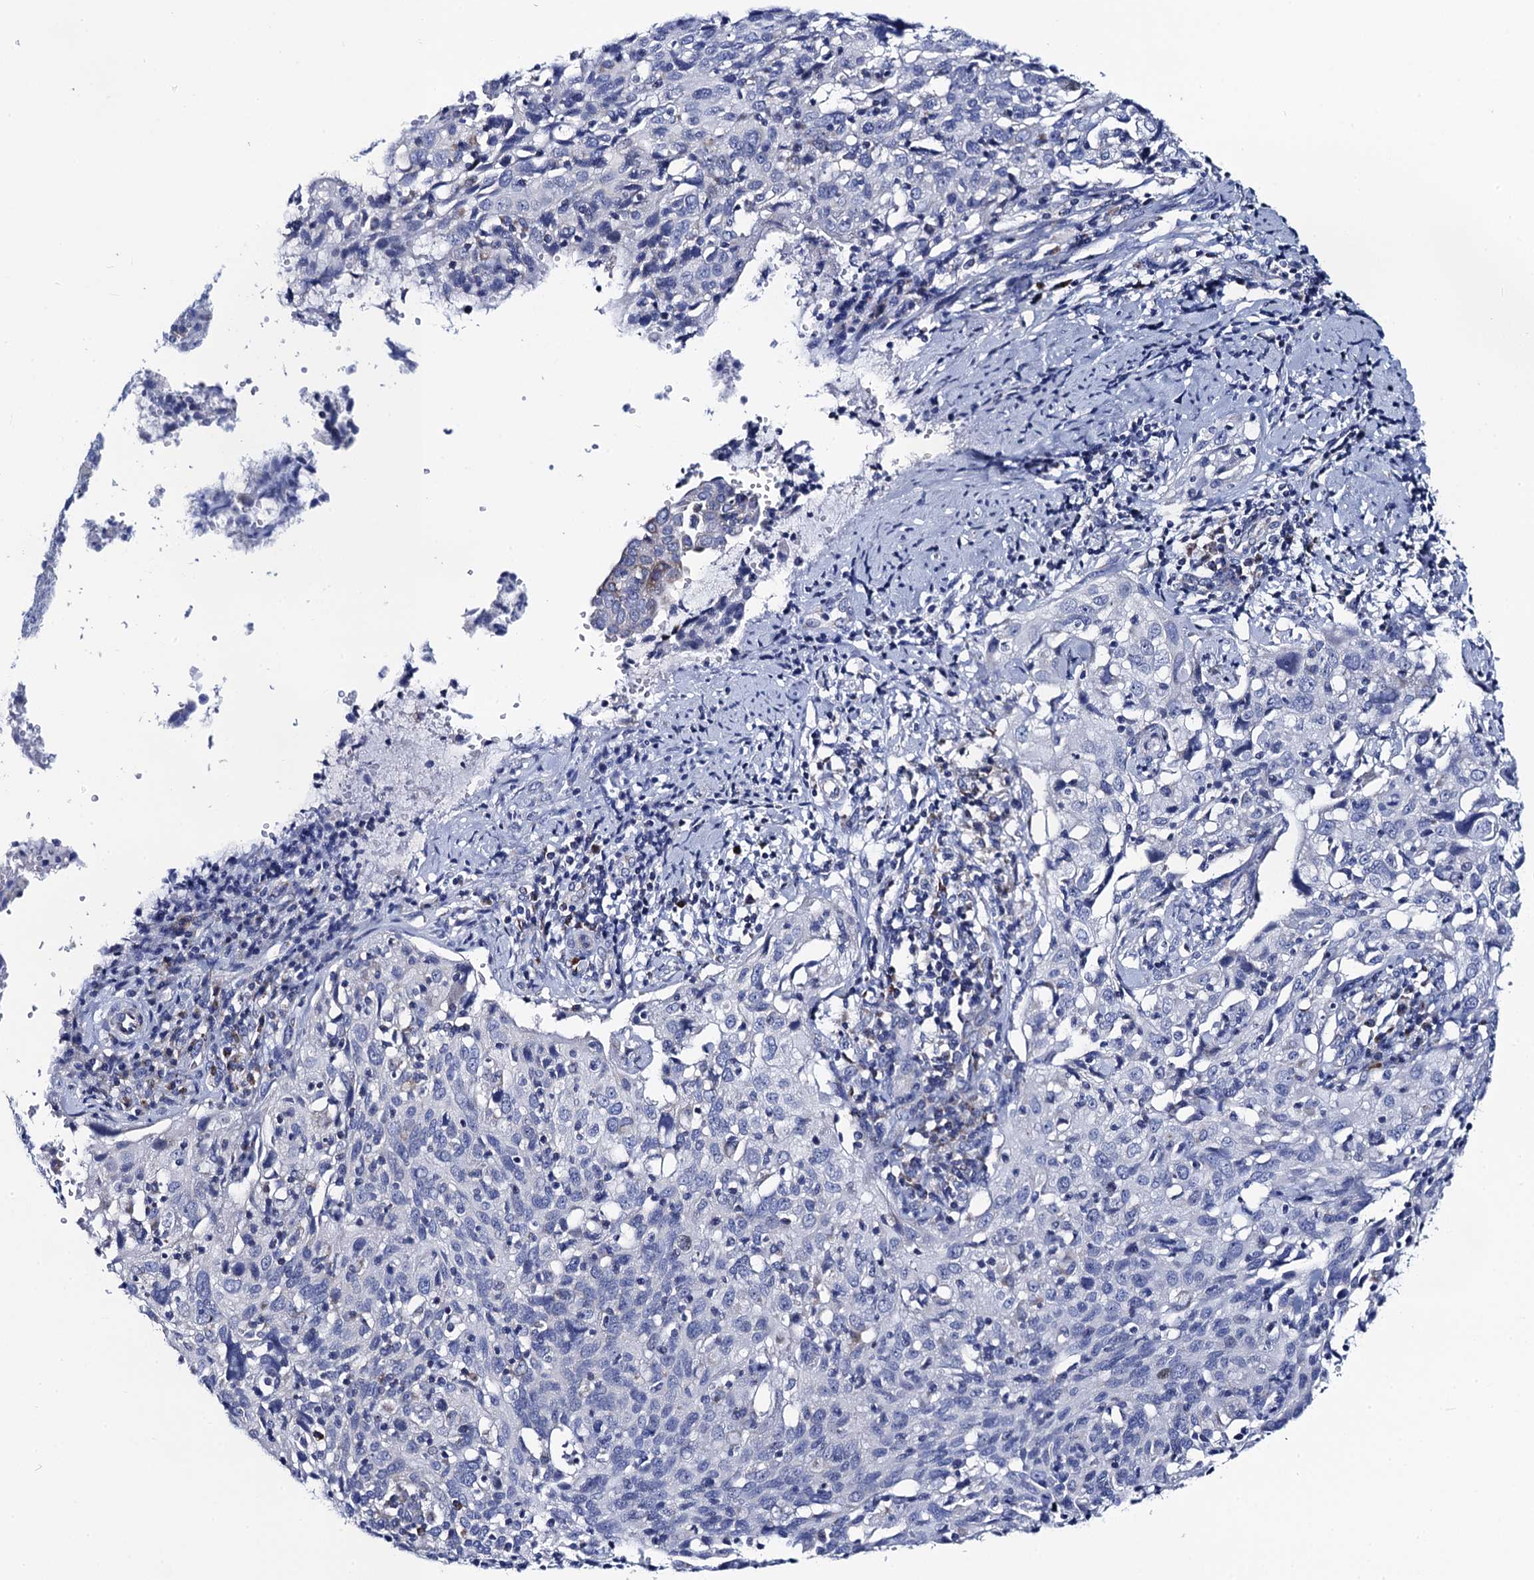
{"staining": {"intensity": "negative", "quantity": "none", "location": "none"}, "tissue": "cervical cancer", "cell_type": "Tumor cells", "image_type": "cancer", "snomed": [{"axis": "morphology", "description": "Squamous cell carcinoma, NOS"}, {"axis": "topography", "description": "Cervix"}], "caption": "A photomicrograph of squamous cell carcinoma (cervical) stained for a protein reveals no brown staining in tumor cells.", "gene": "ACADSB", "patient": {"sex": "female", "age": 31}}